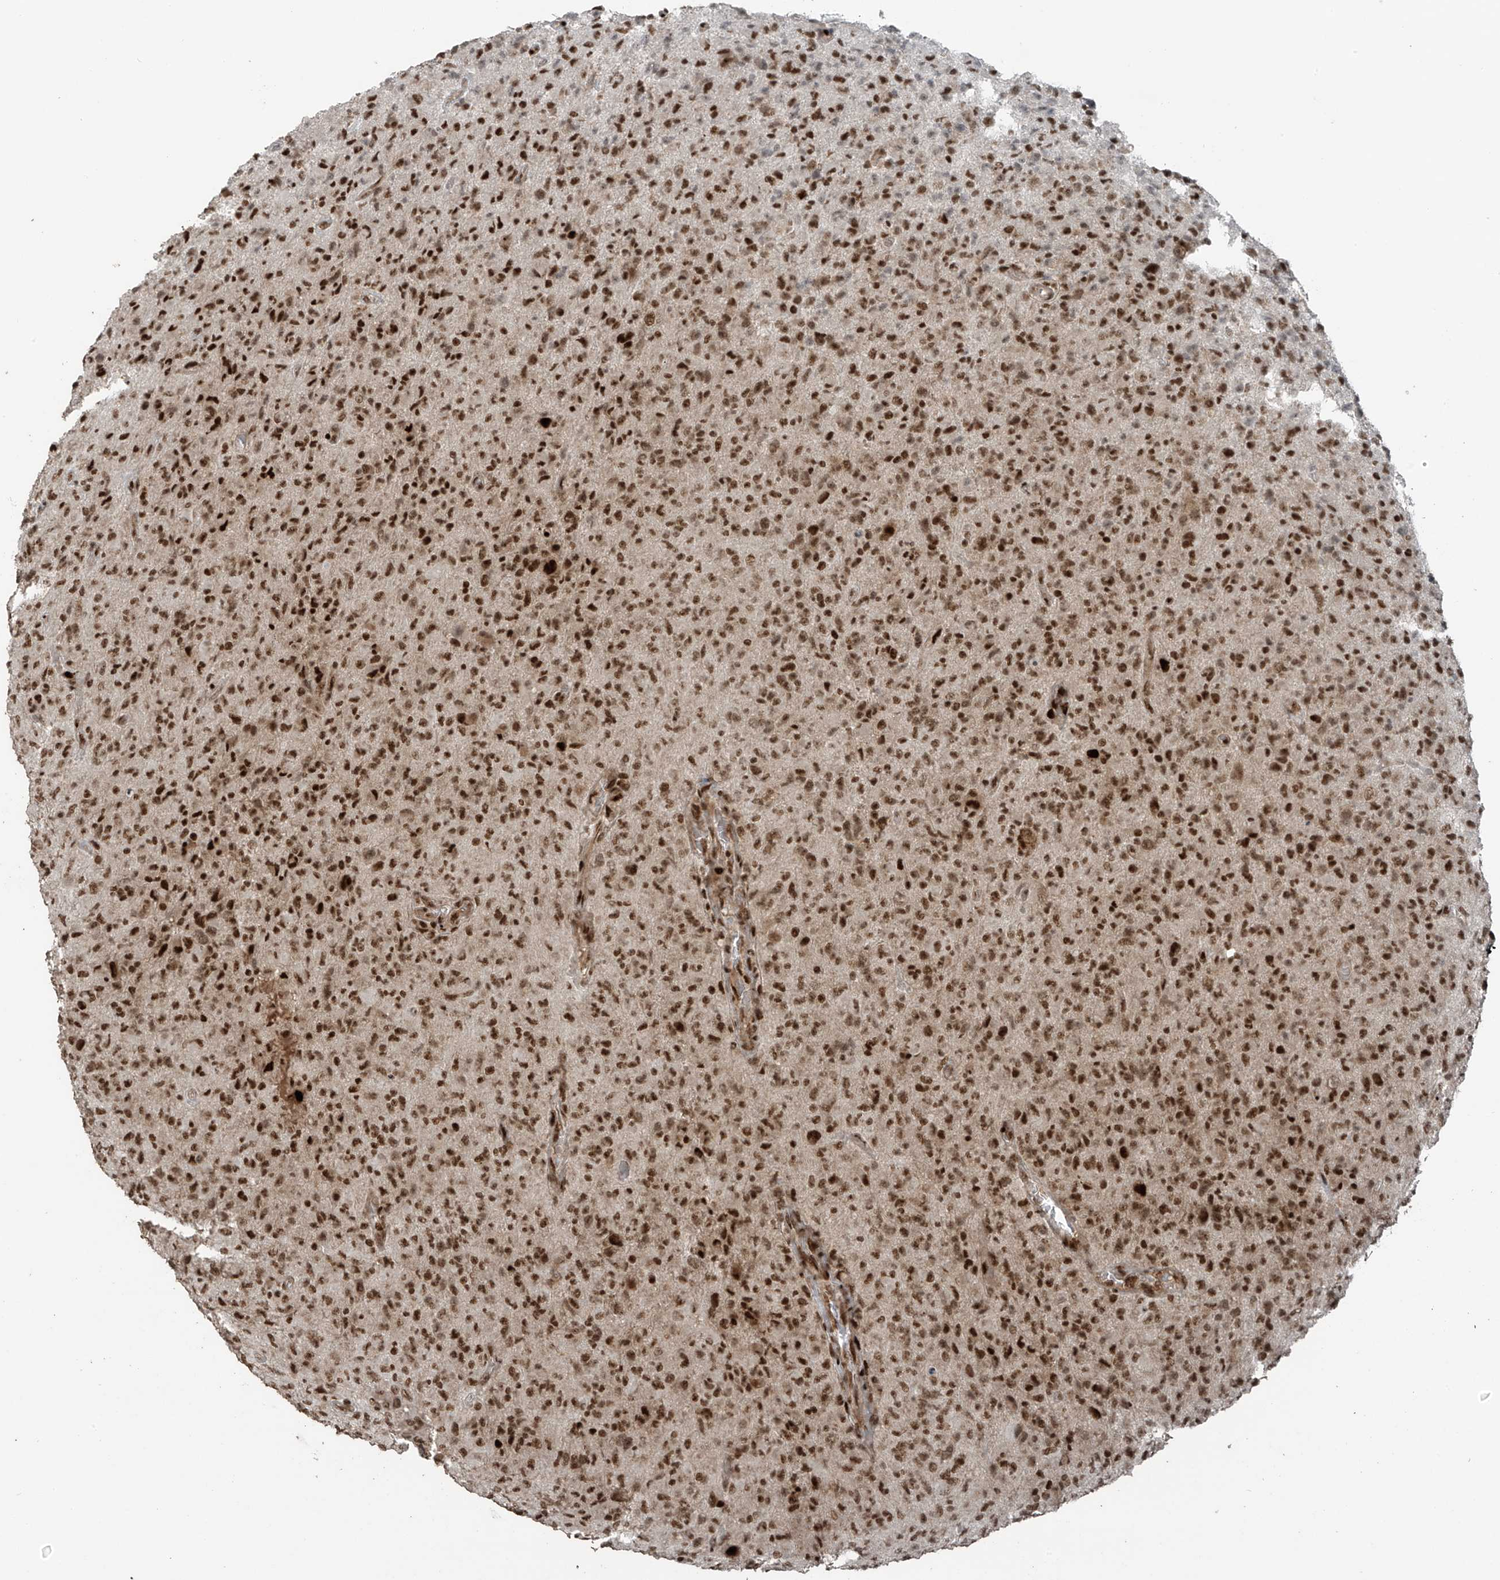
{"staining": {"intensity": "moderate", "quantity": ">75%", "location": "nuclear"}, "tissue": "glioma", "cell_type": "Tumor cells", "image_type": "cancer", "snomed": [{"axis": "morphology", "description": "Glioma, malignant, High grade"}, {"axis": "topography", "description": "Brain"}], "caption": "Human malignant glioma (high-grade) stained for a protein (brown) reveals moderate nuclear positive staining in about >75% of tumor cells.", "gene": "PCNP", "patient": {"sex": "female", "age": 57}}